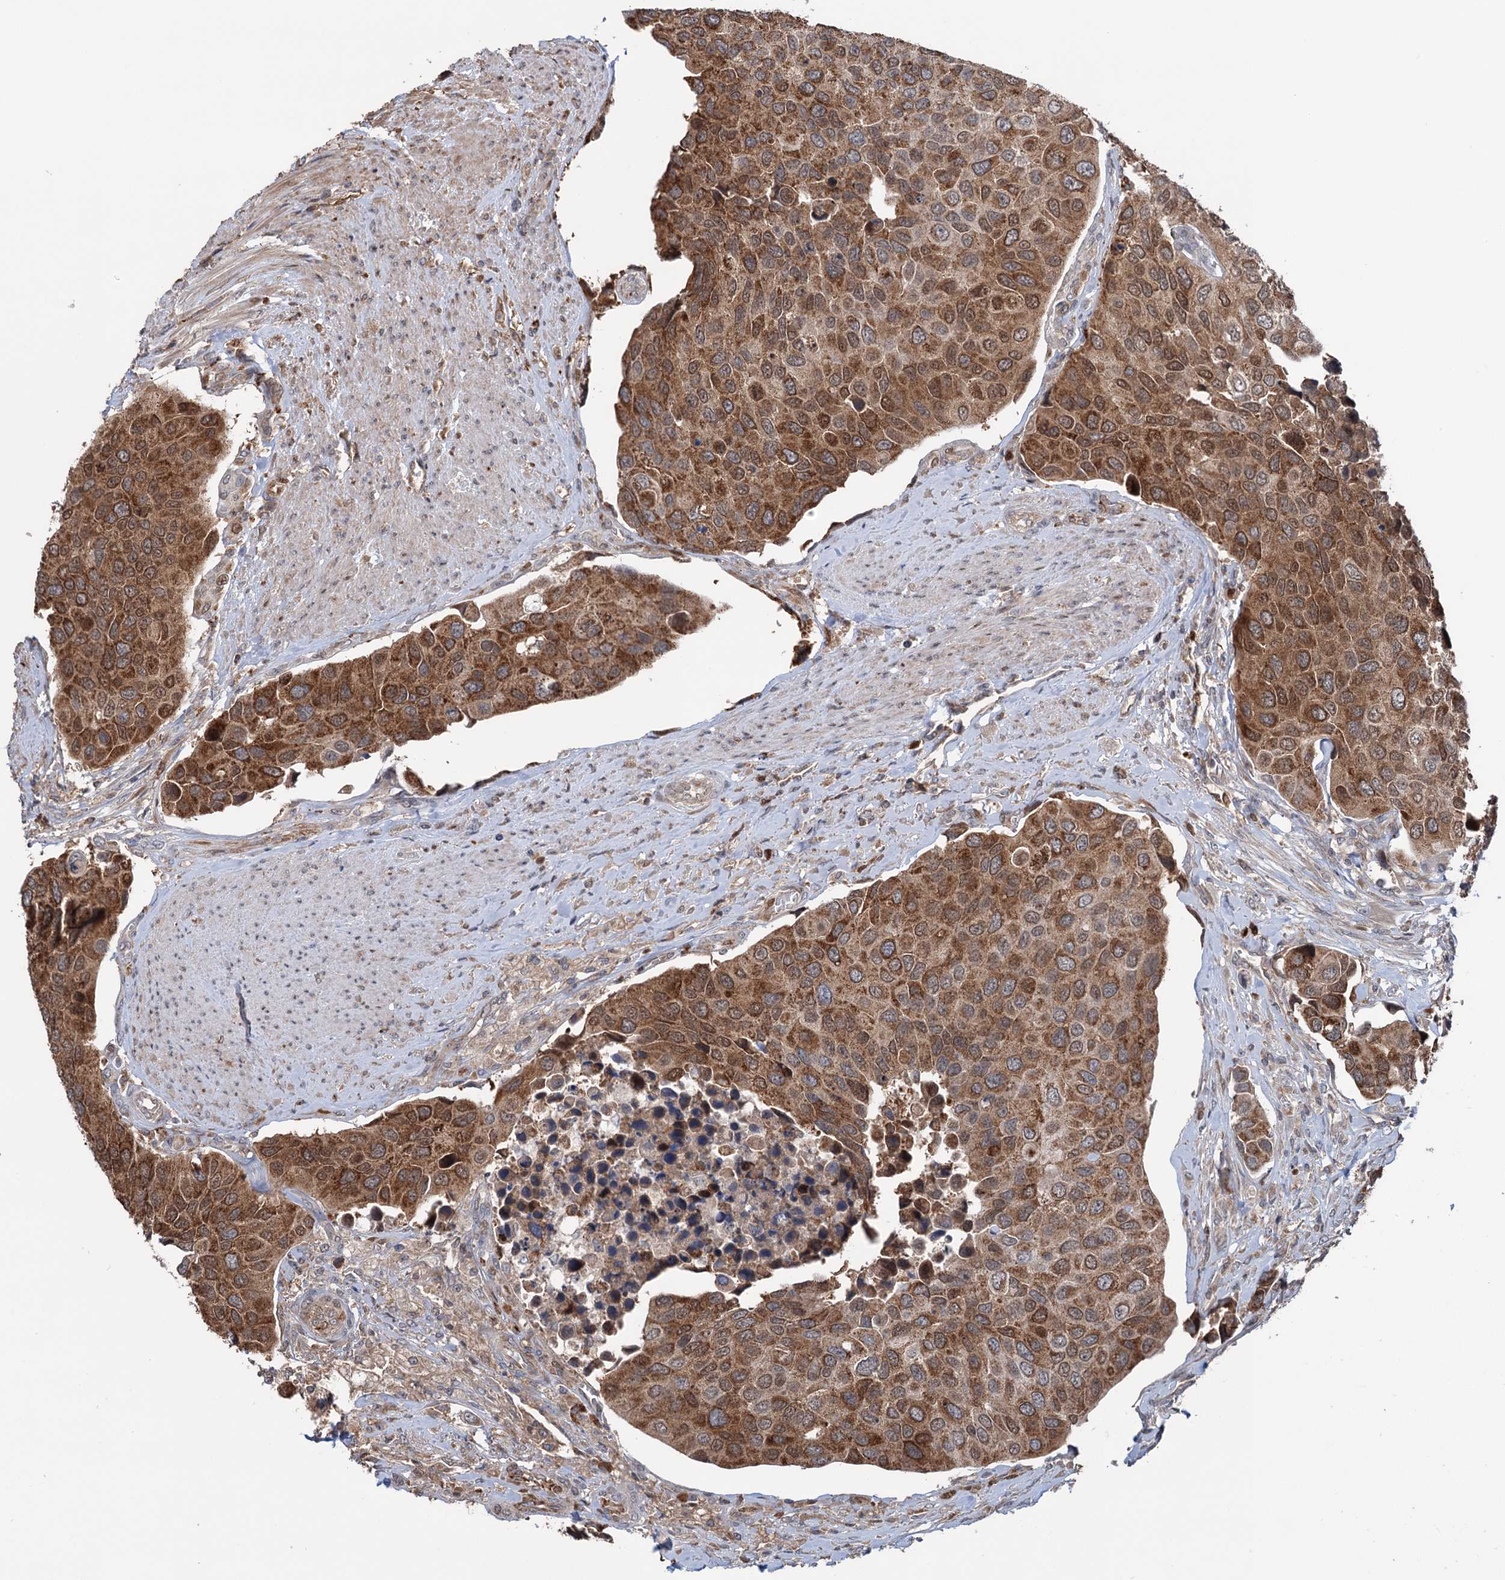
{"staining": {"intensity": "strong", "quantity": ">75%", "location": "cytoplasmic/membranous"}, "tissue": "urothelial cancer", "cell_type": "Tumor cells", "image_type": "cancer", "snomed": [{"axis": "morphology", "description": "Urothelial carcinoma, High grade"}, {"axis": "topography", "description": "Urinary bladder"}], "caption": "Brown immunohistochemical staining in urothelial cancer reveals strong cytoplasmic/membranous expression in about >75% of tumor cells.", "gene": "NCAPD2", "patient": {"sex": "male", "age": 74}}